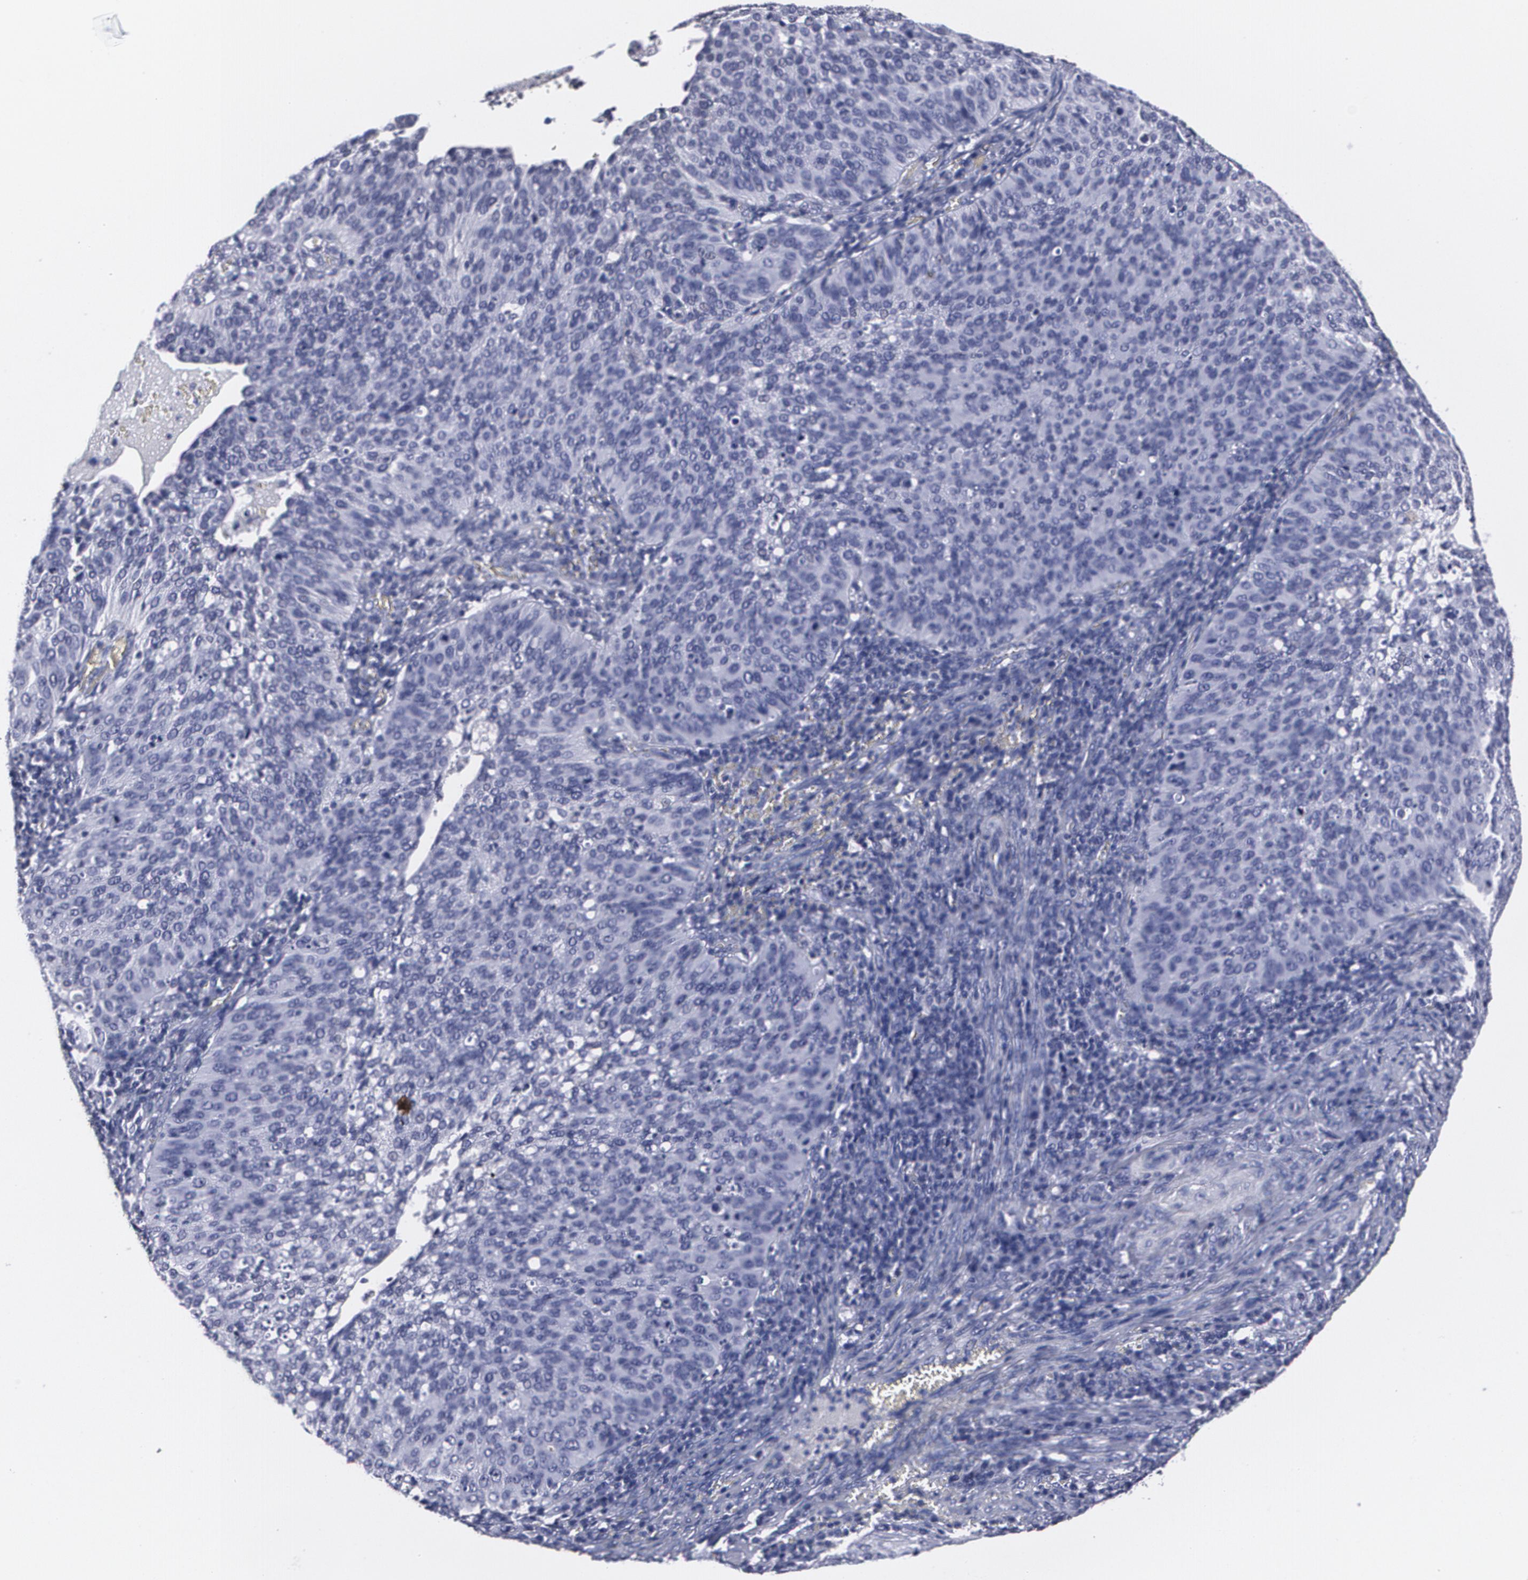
{"staining": {"intensity": "negative", "quantity": "none", "location": "none"}, "tissue": "cervical cancer", "cell_type": "Tumor cells", "image_type": "cancer", "snomed": [{"axis": "morphology", "description": "Squamous cell carcinoma, NOS"}, {"axis": "topography", "description": "Cervix"}], "caption": "This is a micrograph of IHC staining of squamous cell carcinoma (cervical), which shows no staining in tumor cells.", "gene": "MVP", "patient": {"sex": "female", "age": 39}}